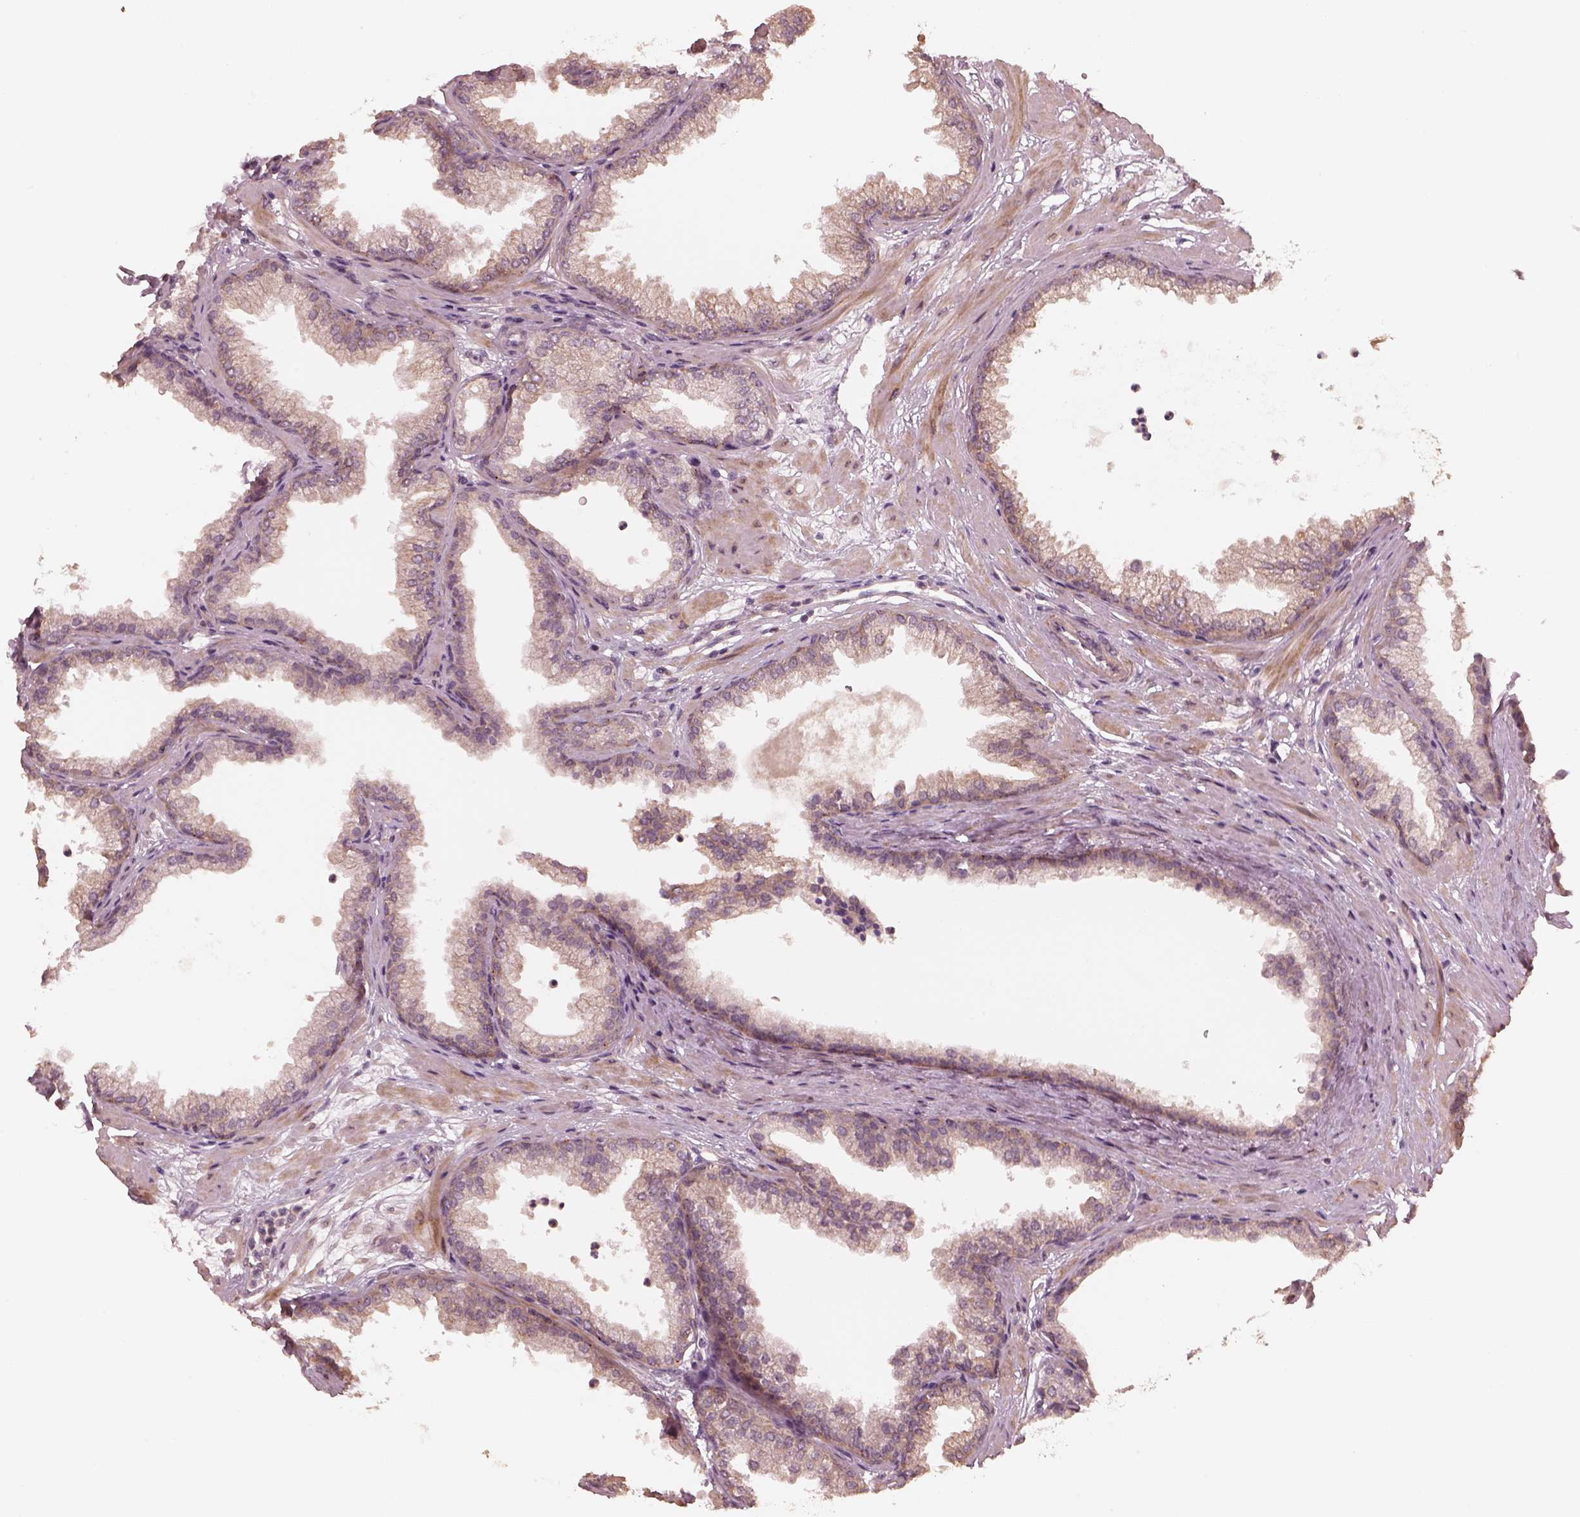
{"staining": {"intensity": "negative", "quantity": "none", "location": "none"}, "tissue": "prostate", "cell_type": "Glandular cells", "image_type": "normal", "snomed": [{"axis": "morphology", "description": "Normal tissue, NOS"}, {"axis": "topography", "description": "Prostate"}], "caption": "This micrograph is of normal prostate stained with immunohistochemistry to label a protein in brown with the nuclei are counter-stained blue. There is no positivity in glandular cells.", "gene": "SLC25A46", "patient": {"sex": "male", "age": 37}}